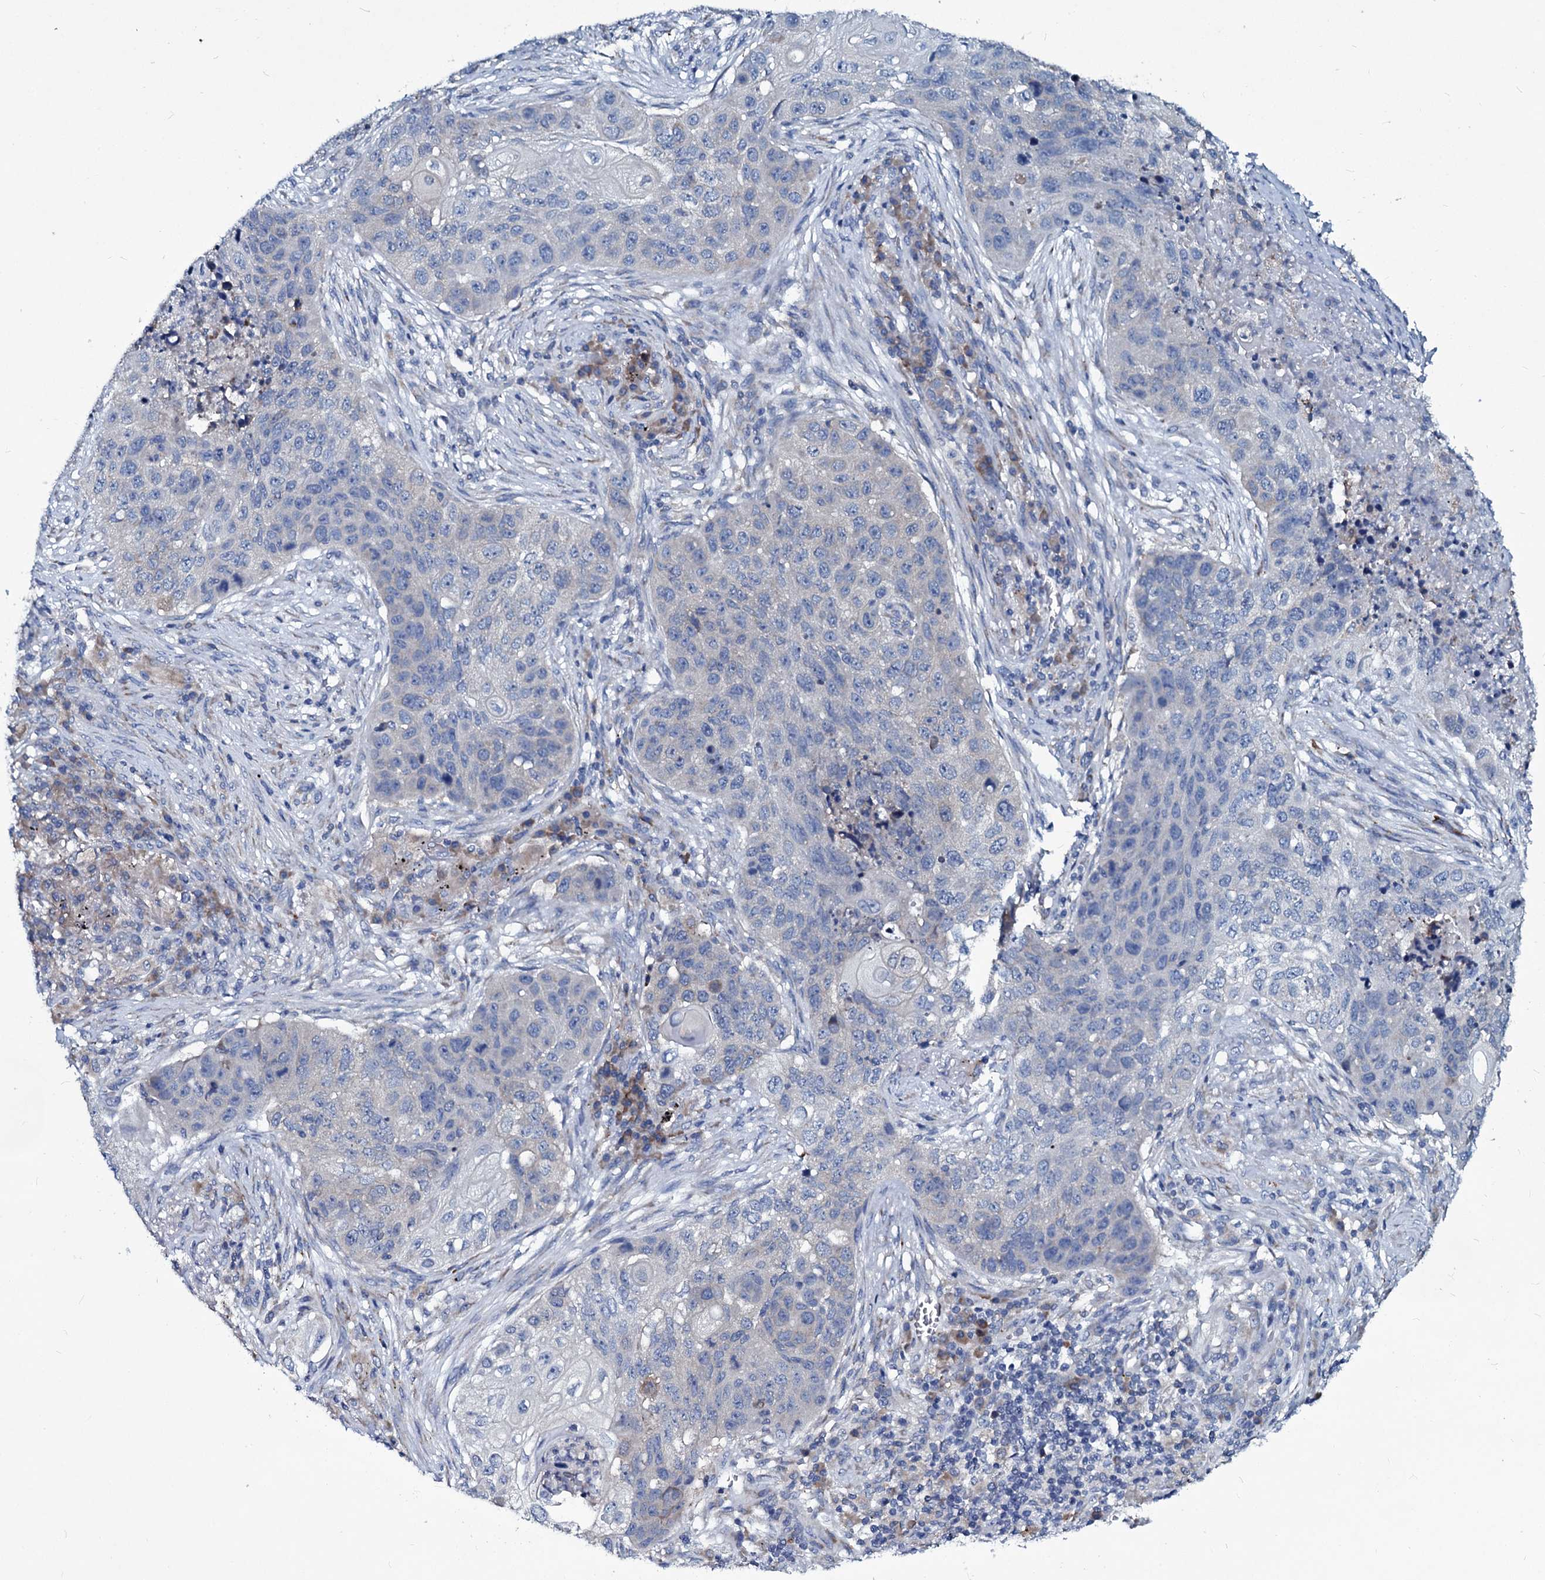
{"staining": {"intensity": "negative", "quantity": "none", "location": "none"}, "tissue": "lung cancer", "cell_type": "Tumor cells", "image_type": "cancer", "snomed": [{"axis": "morphology", "description": "Squamous cell carcinoma, NOS"}, {"axis": "topography", "description": "Lung"}], "caption": "The image displays no staining of tumor cells in lung cancer.", "gene": "TPGS2", "patient": {"sex": "female", "age": 63}}